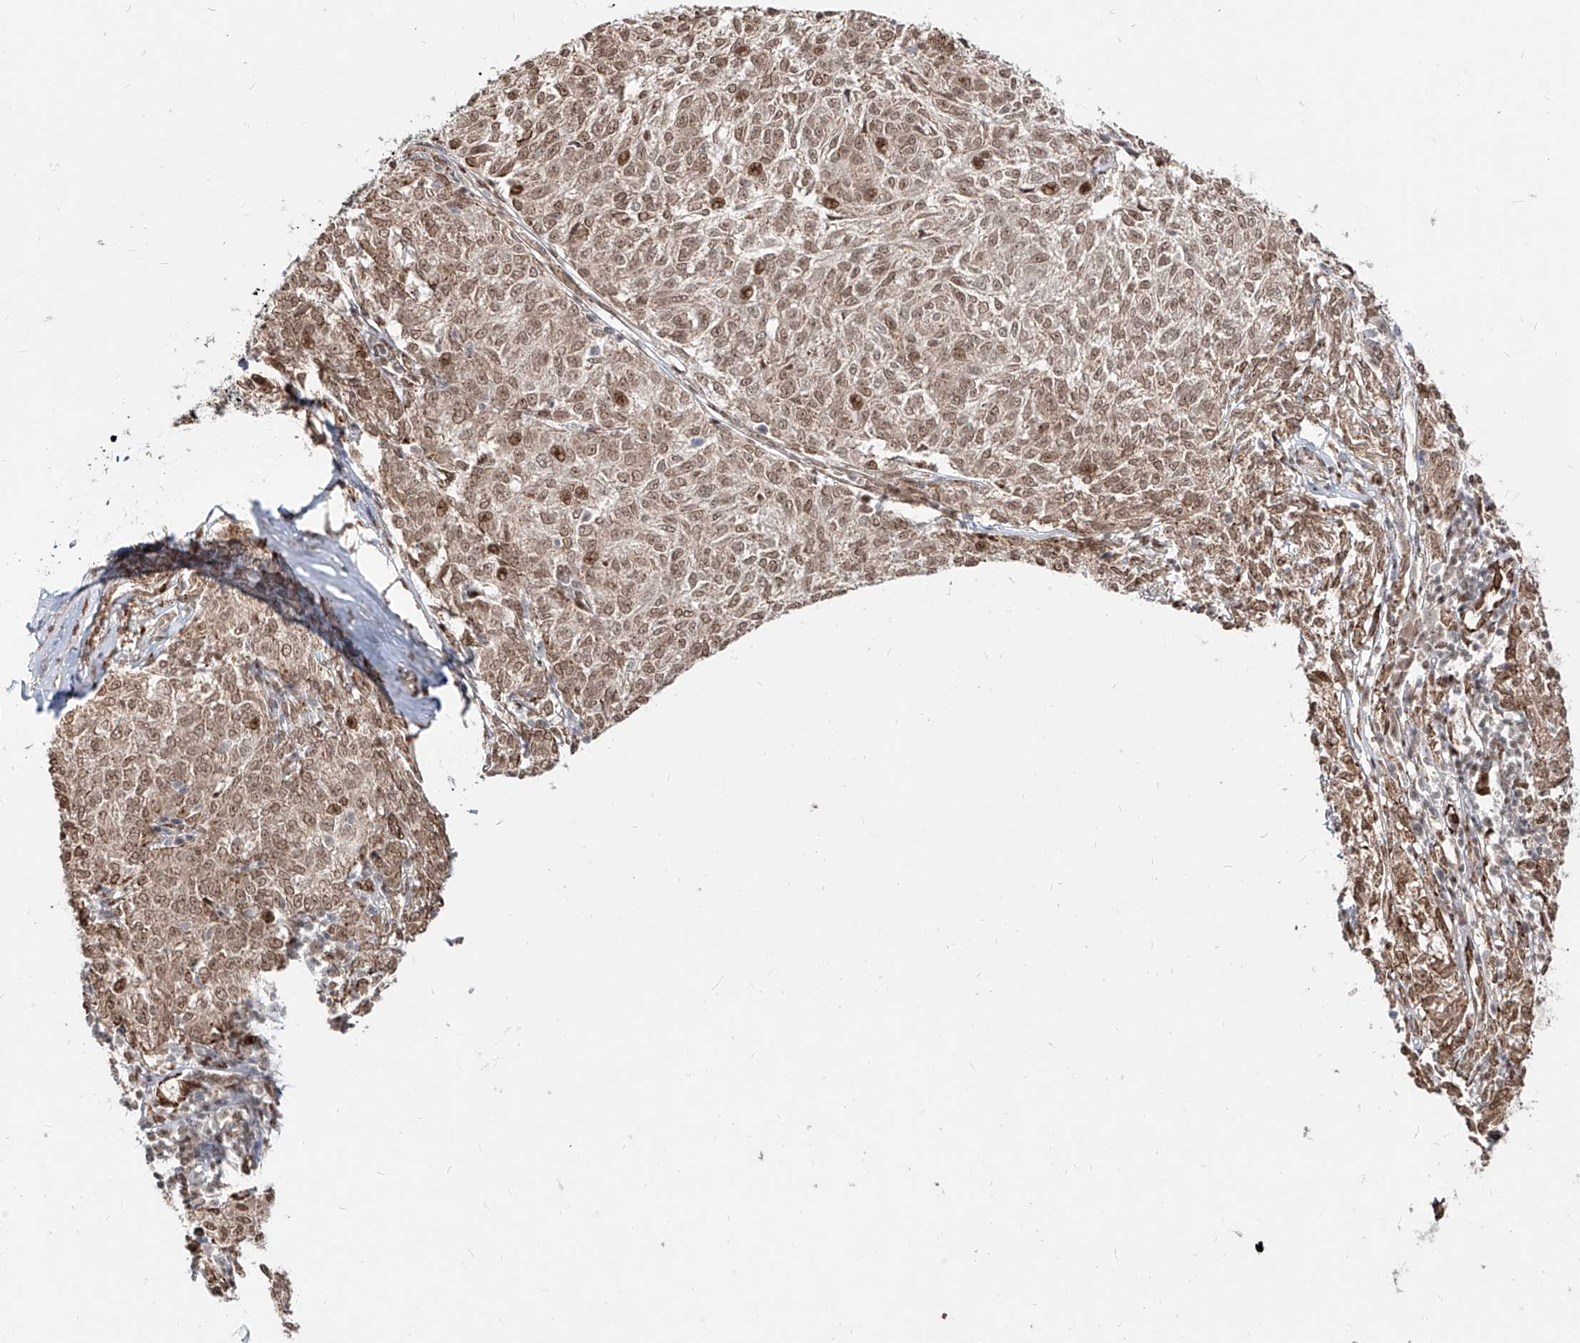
{"staining": {"intensity": "moderate", "quantity": ">75%", "location": "nuclear"}, "tissue": "melanoma", "cell_type": "Tumor cells", "image_type": "cancer", "snomed": [{"axis": "morphology", "description": "Malignant melanoma, NOS"}, {"axis": "topography", "description": "Skin"}], "caption": "A brown stain shows moderate nuclear expression of a protein in malignant melanoma tumor cells.", "gene": "ZNF710", "patient": {"sex": "female", "age": 72}}